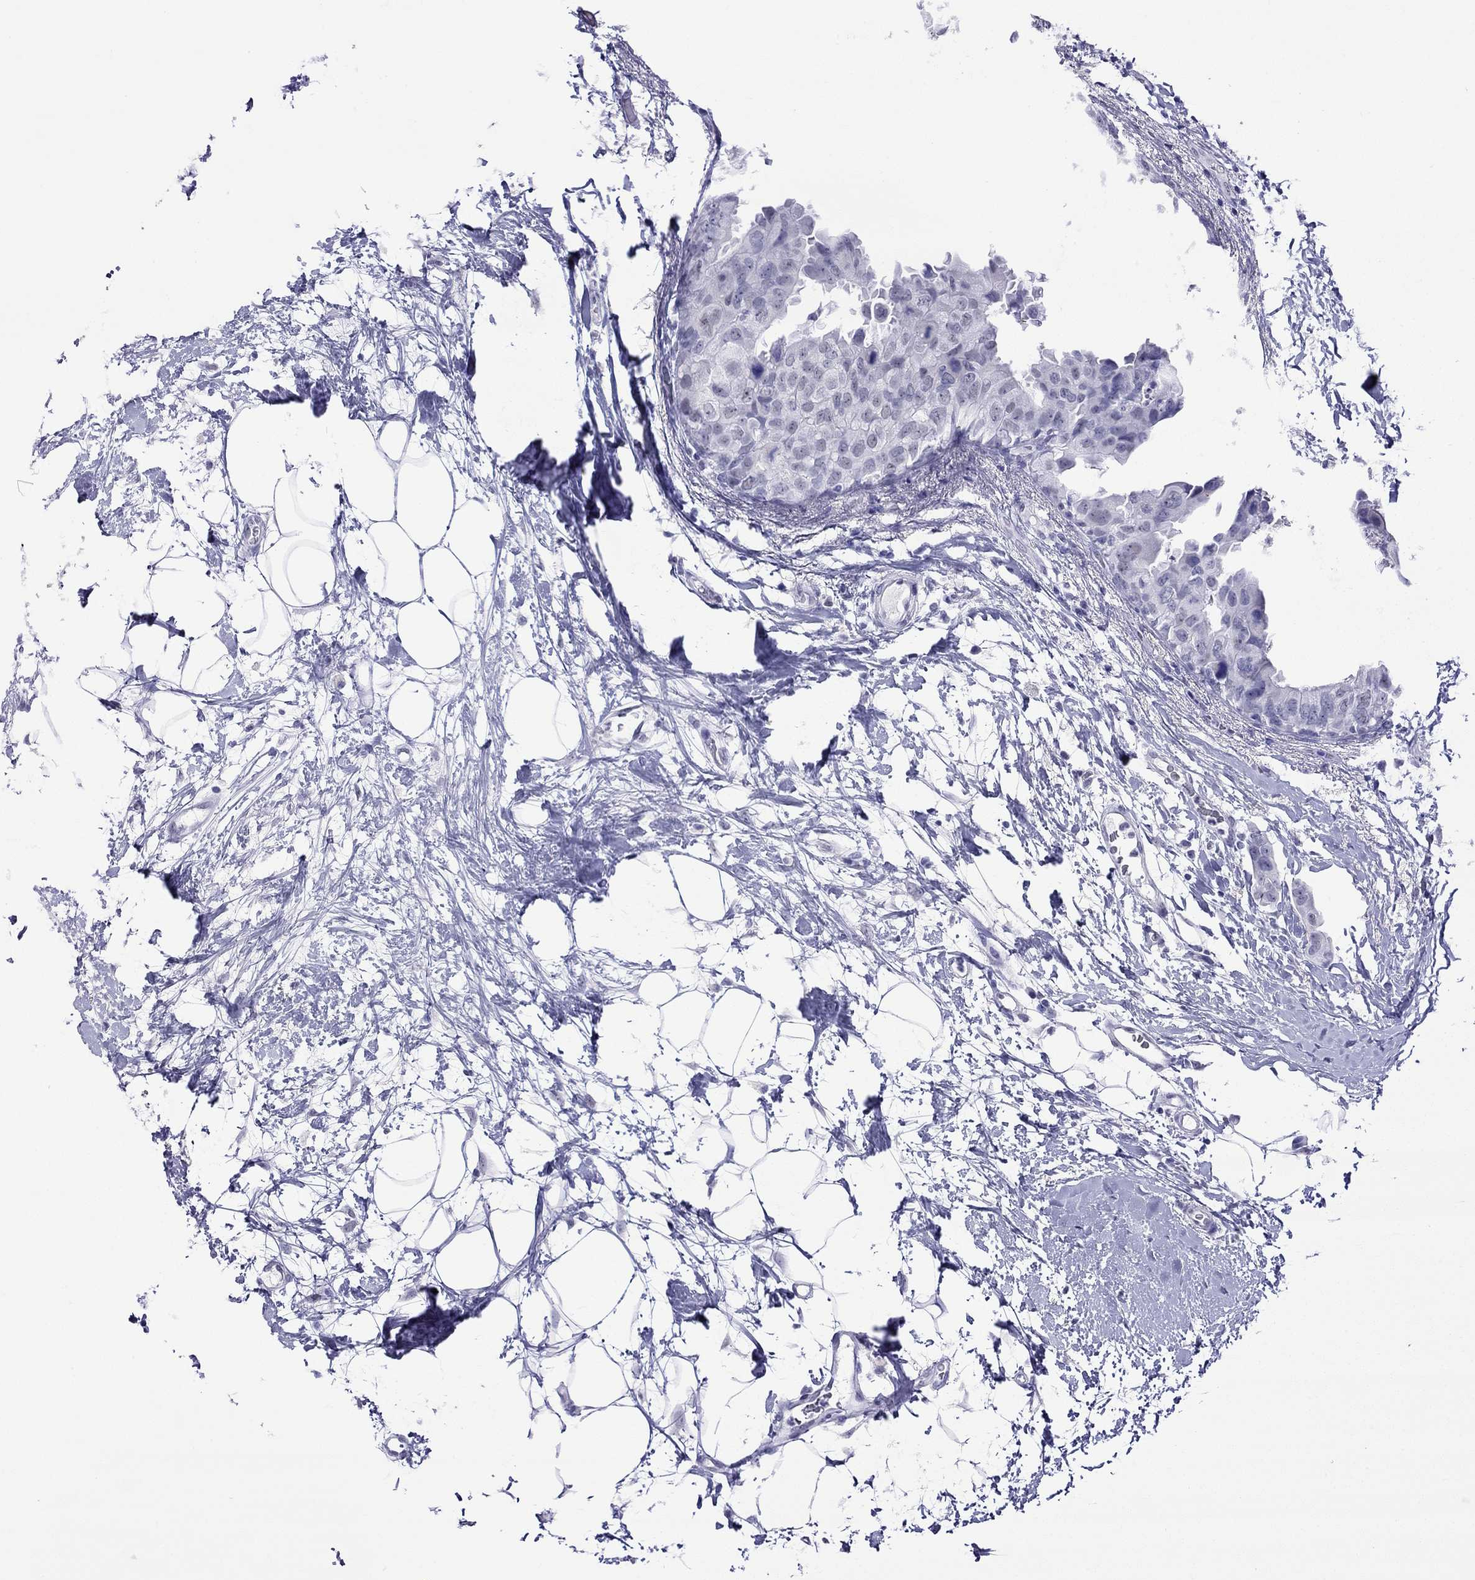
{"staining": {"intensity": "negative", "quantity": "none", "location": "none"}, "tissue": "breast cancer", "cell_type": "Tumor cells", "image_type": "cancer", "snomed": [{"axis": "morphology", "description": "Normal tissue, NOS"}, {"axis": "morphology", "description": "Duct carcinoma"}, {"axis": "topography", "description": "Breast"}], "caption": "This is an IHC micrograph of human breast cancer. There is no positivity in tumor cells.", "gene": "SLC30A8", "patient": {"sex": "female", "age": 40}}